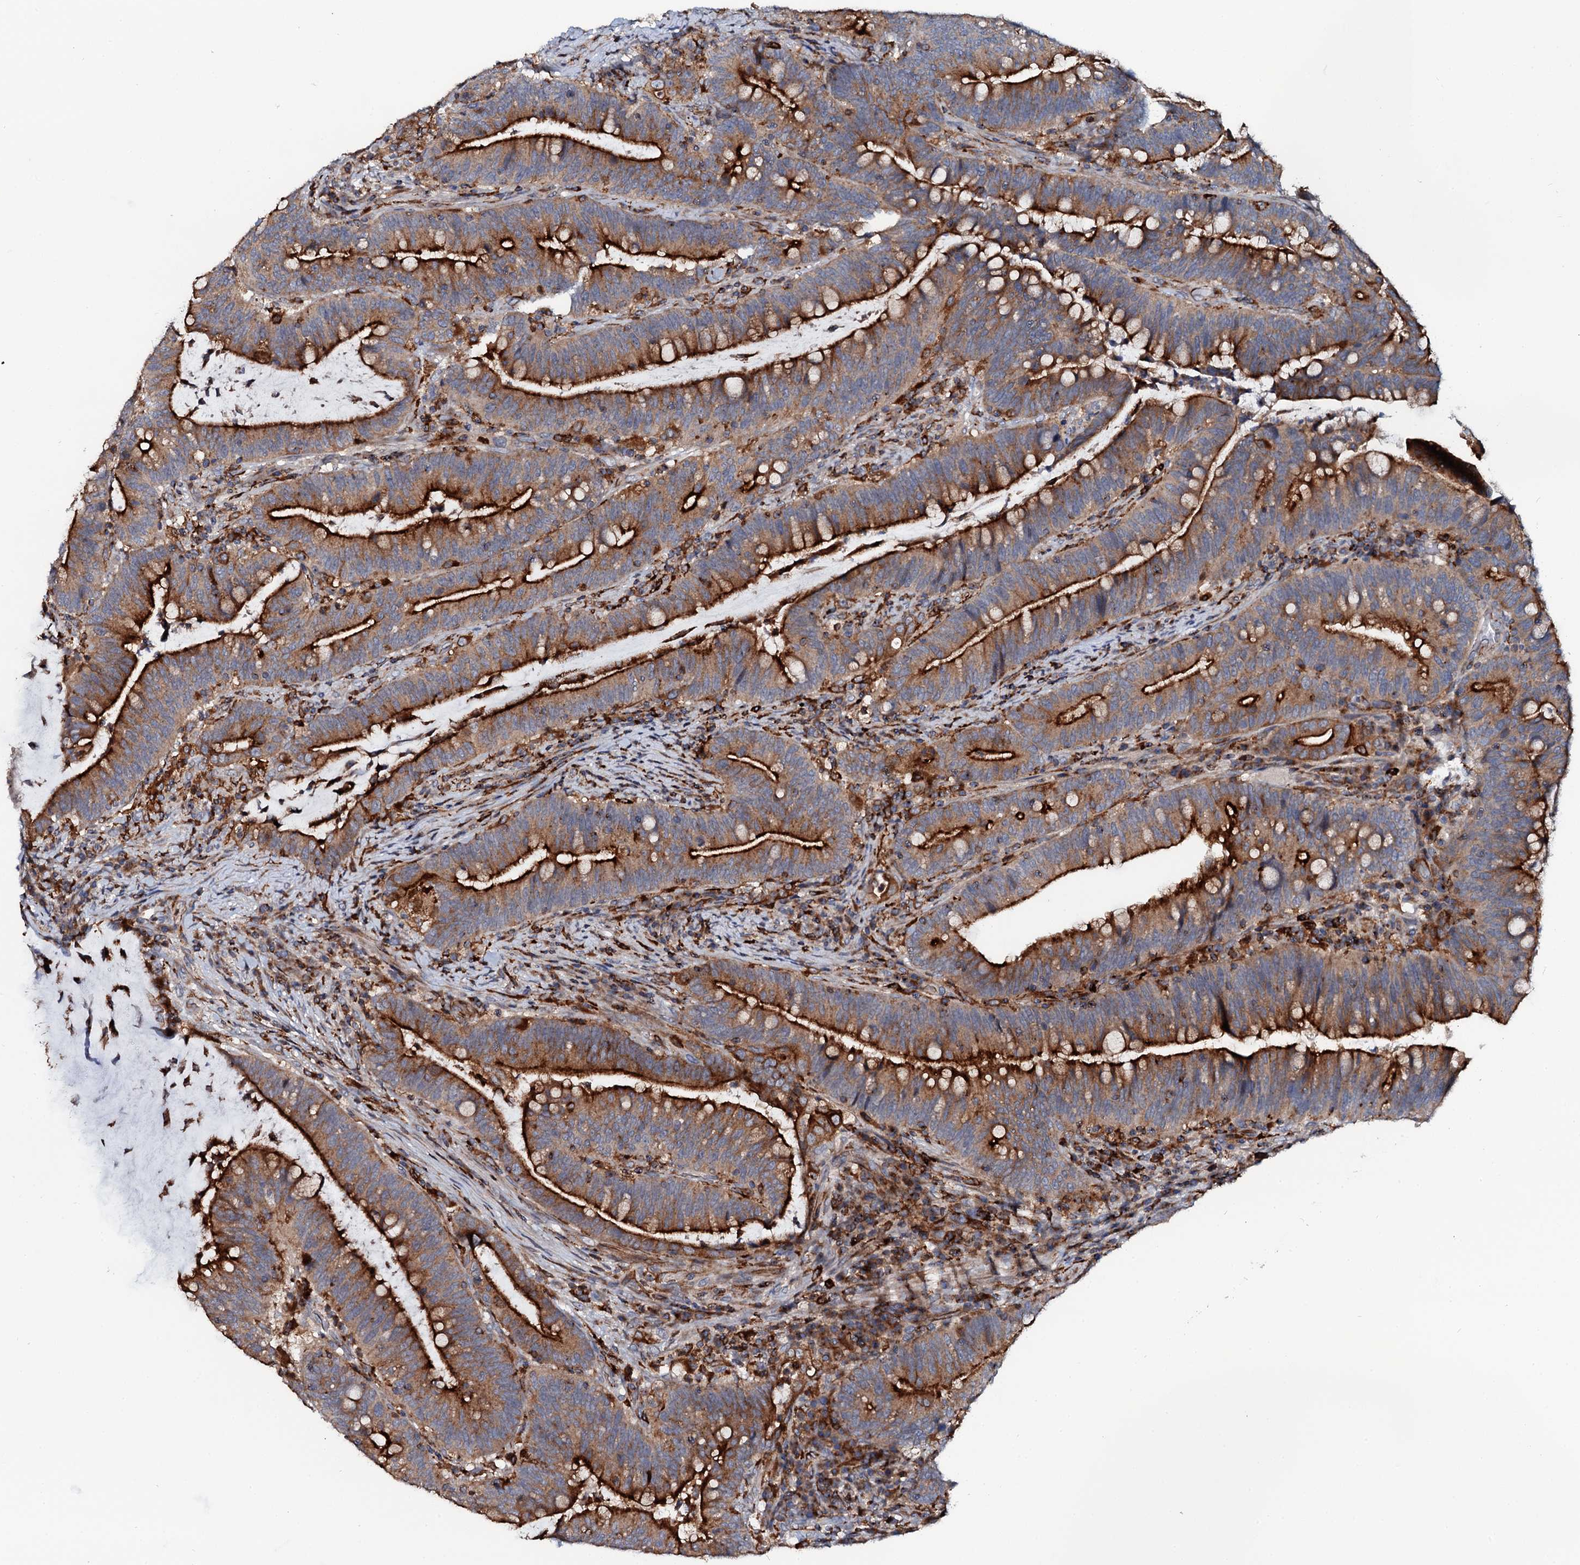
{"staining": {"intensity": "strong", "quantity": ">75%", "location": "cytoplasmic/membranous"}, "tissue": "colorectal cancer", "cell_type": "Tumor cells", "image_type": "cancer", "snomed": [{"axis": "morphology", "description": "Adenocarcinoma, NOS"}, {"axis": "topography", "description": "Colon"}], "caption": "Colorectal cancer (adenocarcinoma) was stained to show a protein in brown. There is high levels of strong cytoplasmic/membranous expression in approximately >75% of tumor cells. Immunohistochemistry stains the protein of interest in brown and the nuclei are stained blue.", "gene": "VAMP8", "patient": {"sex": "female", "age": 66}}